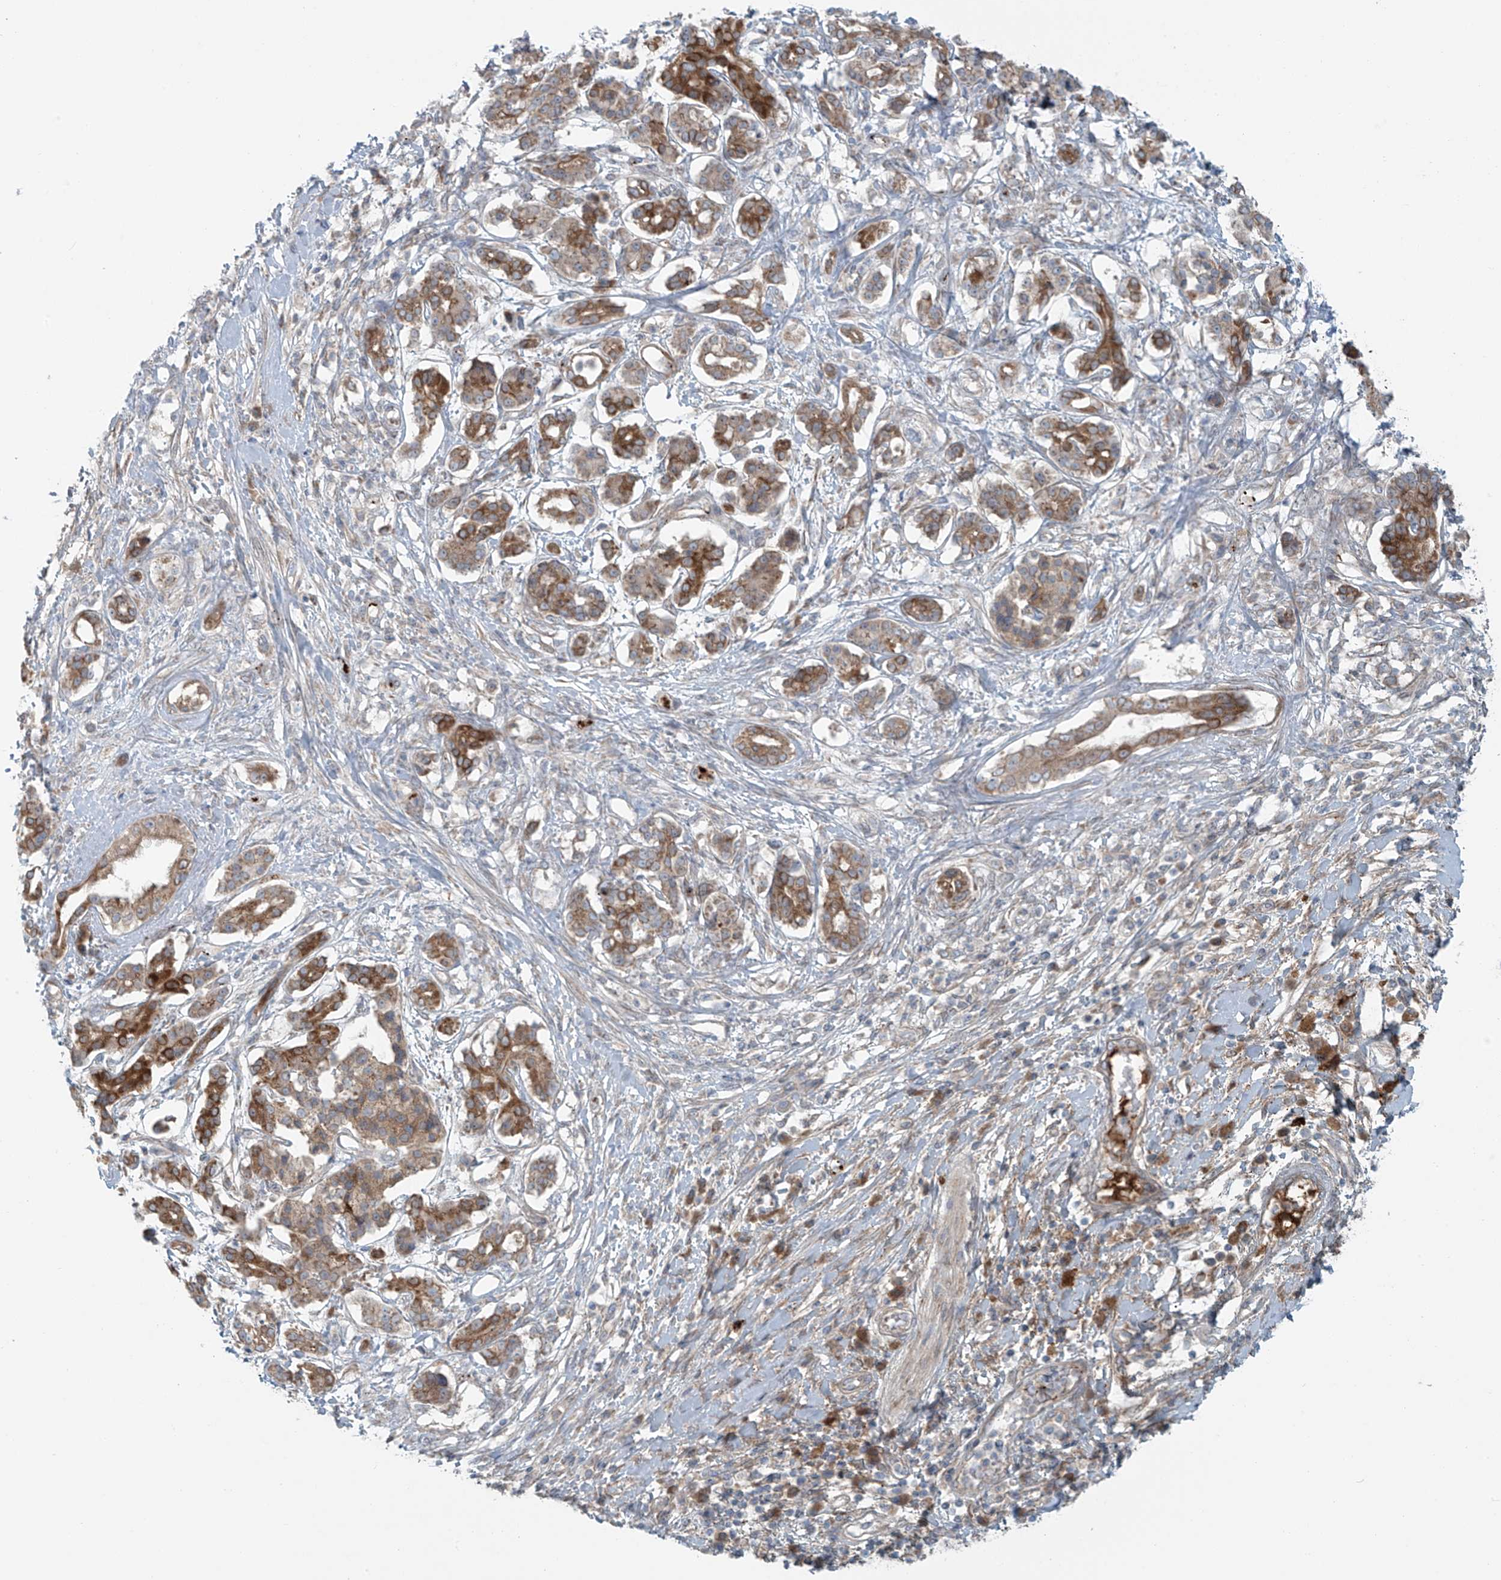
{"staining": {"intensity": "moderate", "quantity": ">75%", "location": "cytoplasmic/membranous"}, "tissue": "pancreatic cancer", "cell_type": "Tumor cells", "image_type": "cancer", "snomed": [{"axis": "morphology", "description": "Adenocarcinoma, NOS"}, {"axis": "topography", "description": "Pancreas"}], "caption": "Approximately >75% of tumor cells in pancreatic cancer exhibit moderate cytoplasmic/membranous protein expression as visualized by brown immunohistochemical staining.", "gene": "LZTS3", "patient": {"sex": "female", "age": 56}}